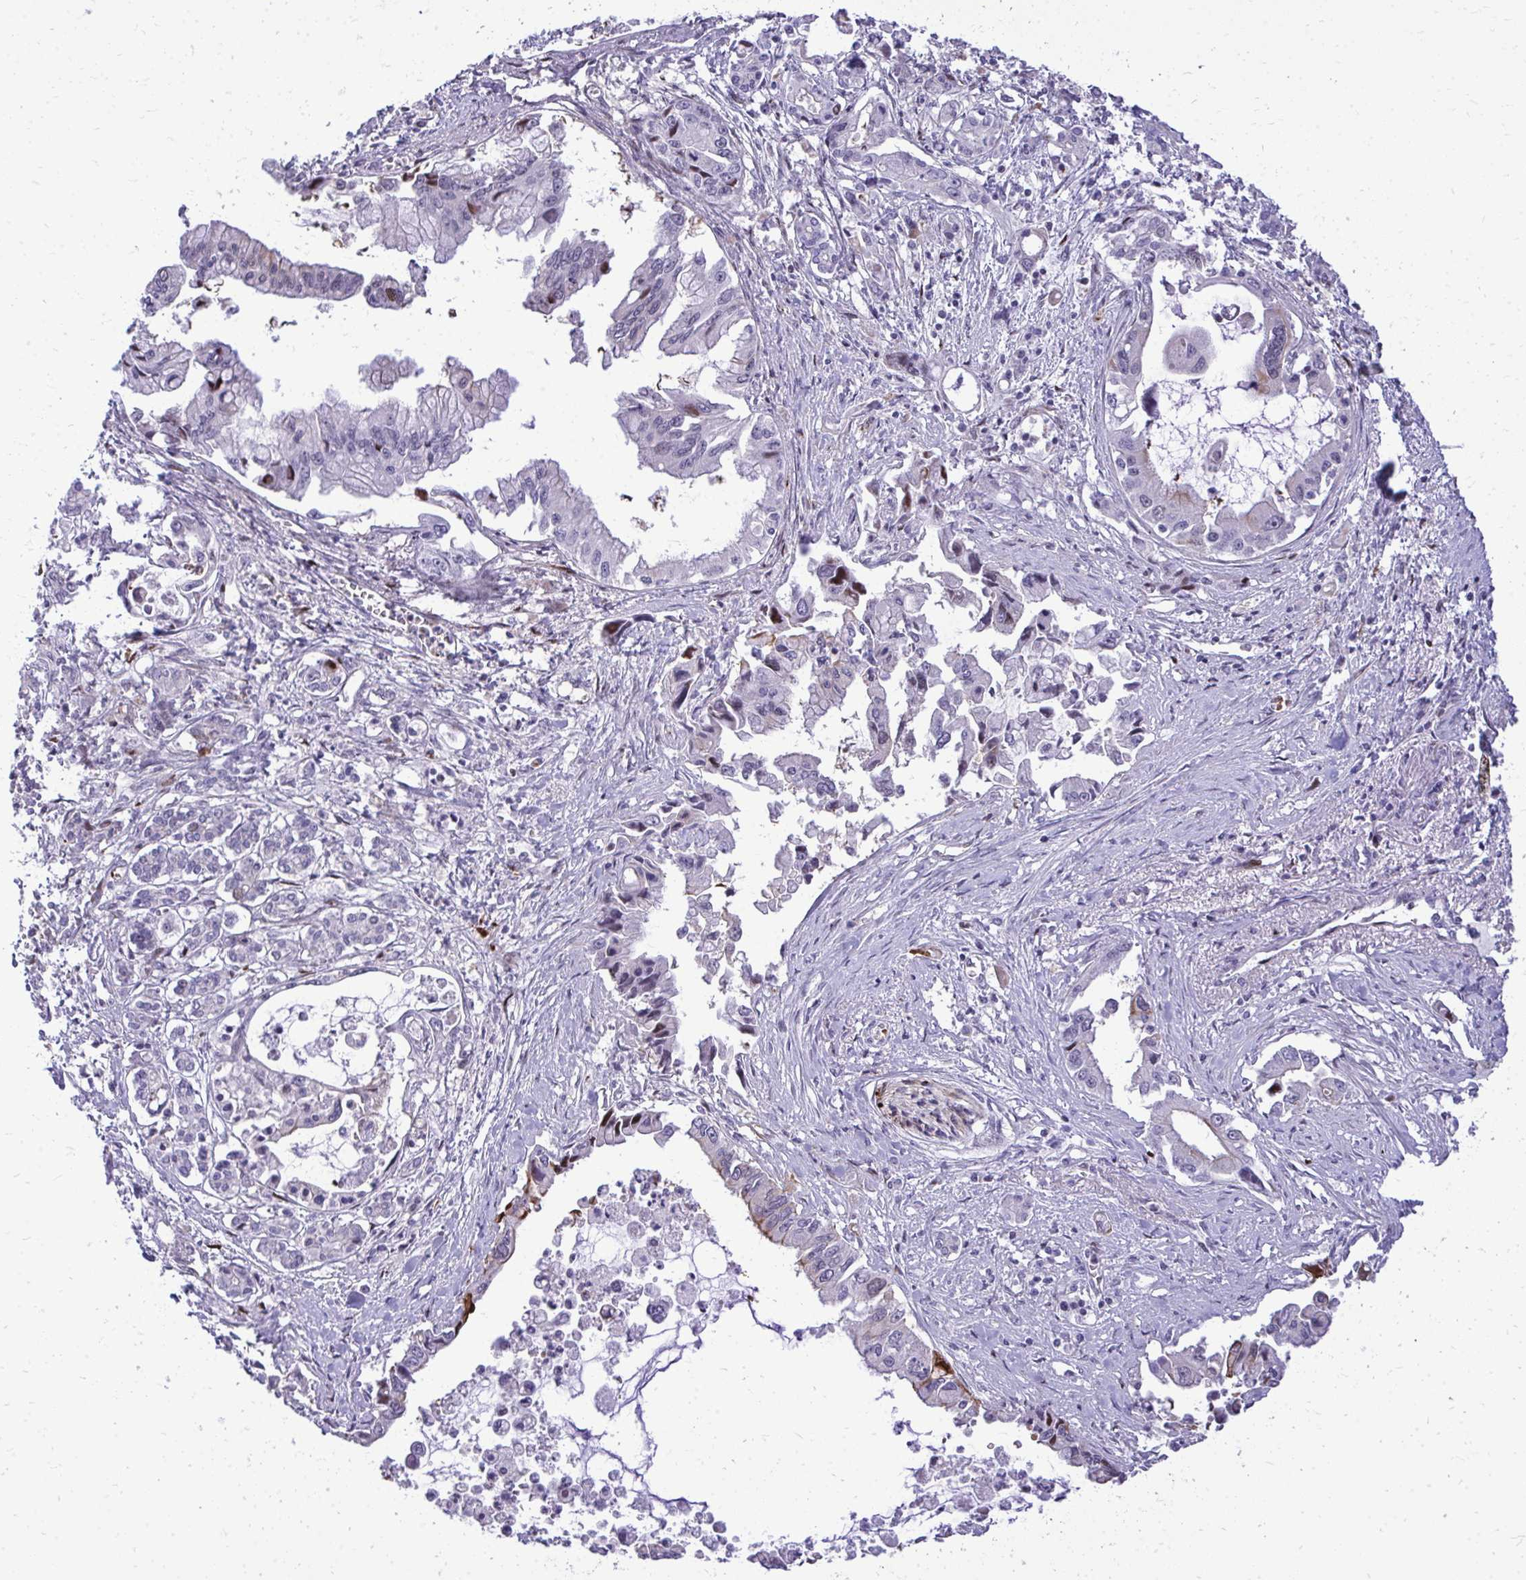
{"staining": {"intensity": "negative", "quantity": "none", "location": "none"}, "tissue": "pancreatic cancer", "cell_type": "Tumor cells", "image_type": "cancer", "snomed": [{"axis": "morphology", "description": "Adenocarcinoma, NOS"}, {"axis": "topography", "description": "Pancreas"}], "caption": "The immunohistochemistry image has no significant positivity in tumor cells of pancreatic cancer (adenocarcinoma) tissue.", "gene": "DLX4", "patient": {"sex": "male", "age": 84}}